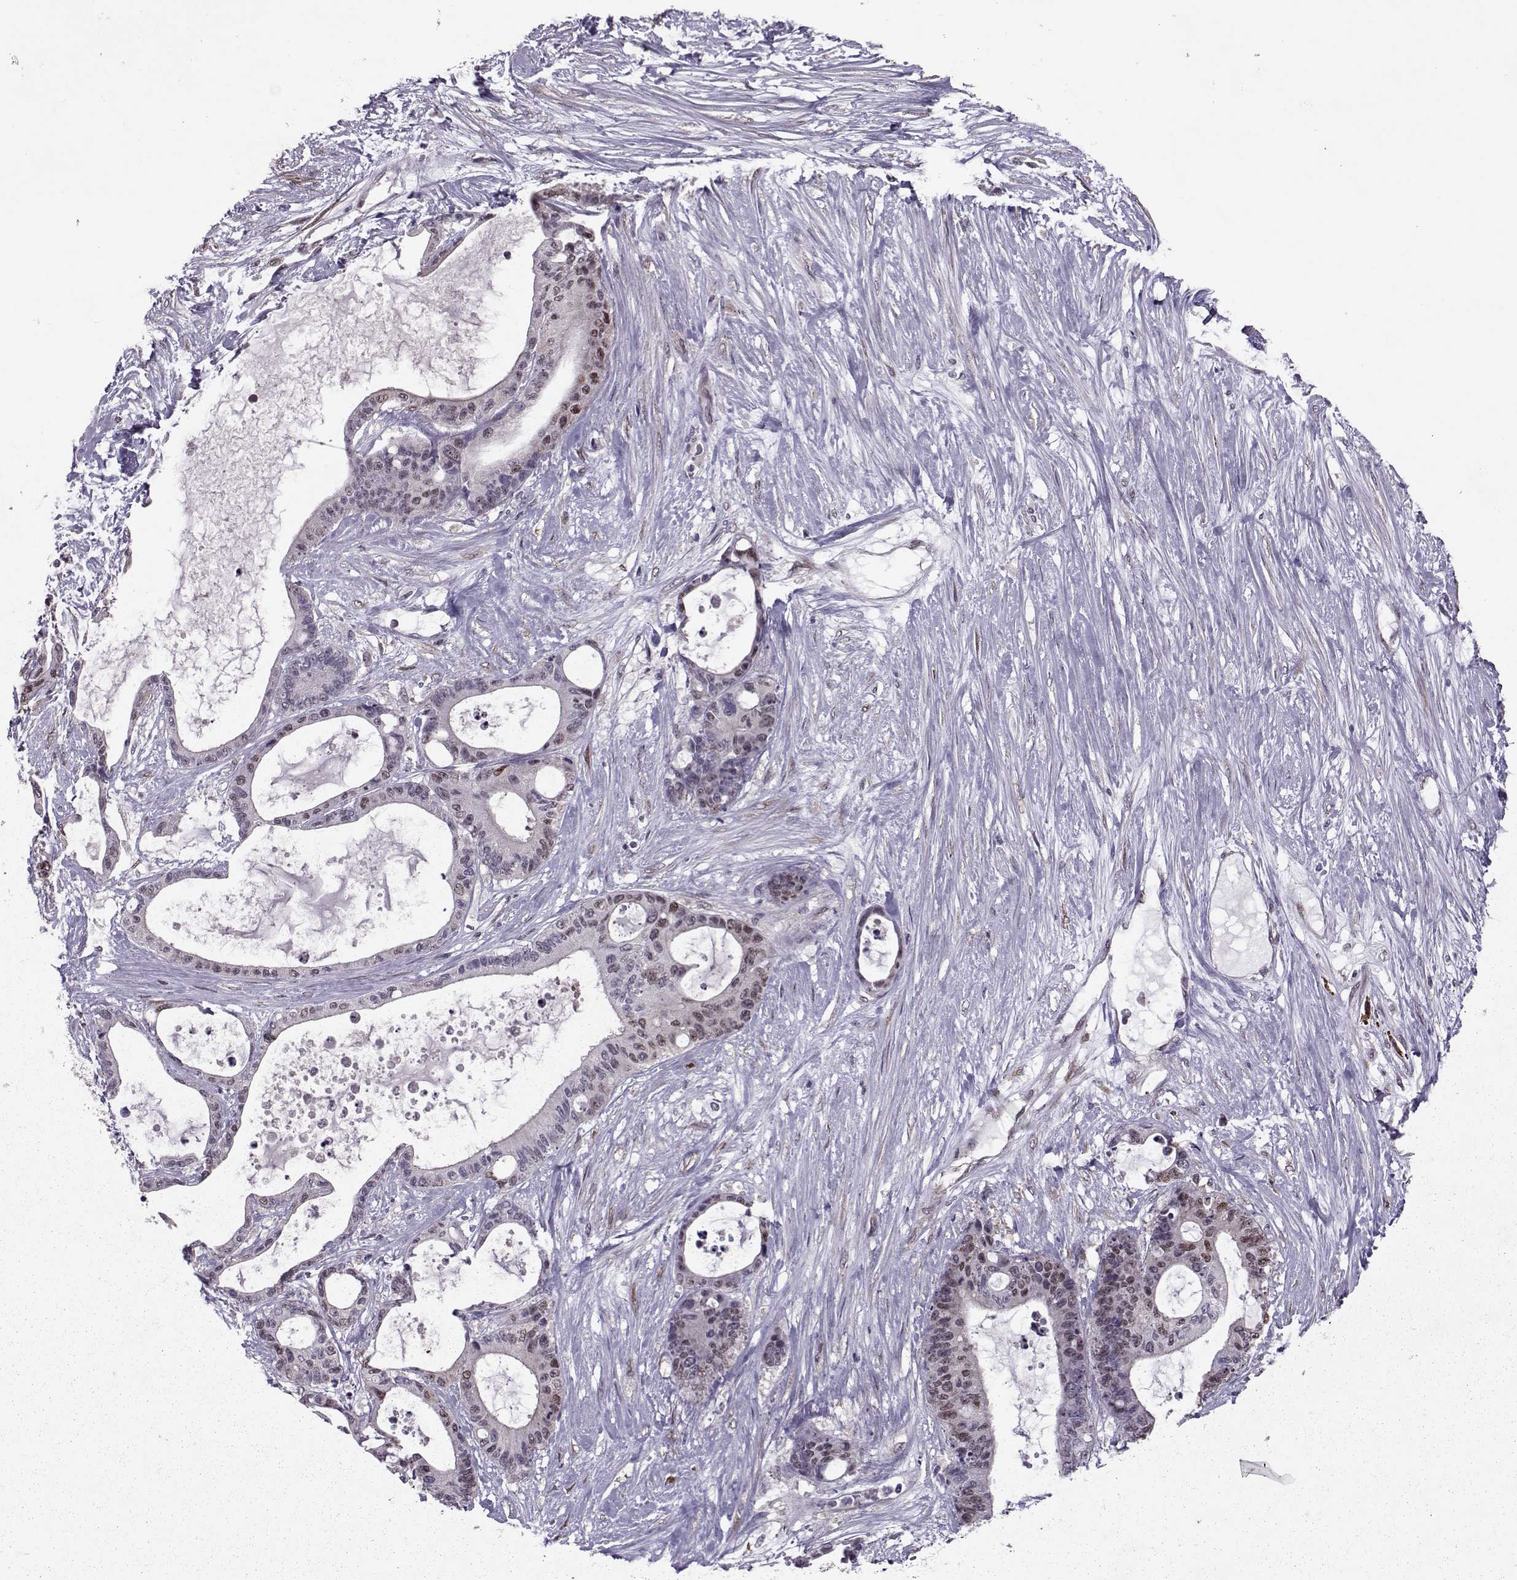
{"staining": {"intensity": "moderate", "quantity": "<25%", "location": "nuclear"}, "tissue": "liver cancer", "cell_type": "Tumor cells", "image_type": "cancer", "snomed": [{"axis": "morphology", "description": "Normal tissue, NOS"}, {"axis": "morphology", "description": "Cholangiocarcinoma"}, {"axis": "topography", "description": "Liver"}, {"axis": "topography", "description": "Peripheral nerve tissue"}], "caption": "Immunohistochemistry (IHC) photomicrograph of neoplastic tissue: human cholangiocarcinoma (liver) stained using IHC demonstrates low levels of moderate protein expression localized specifically in the nuclear of tumor cells, appearing as a nuclear brown color.", "gene": "CDK4", "patient": {"sex": "female", "age": 73}}